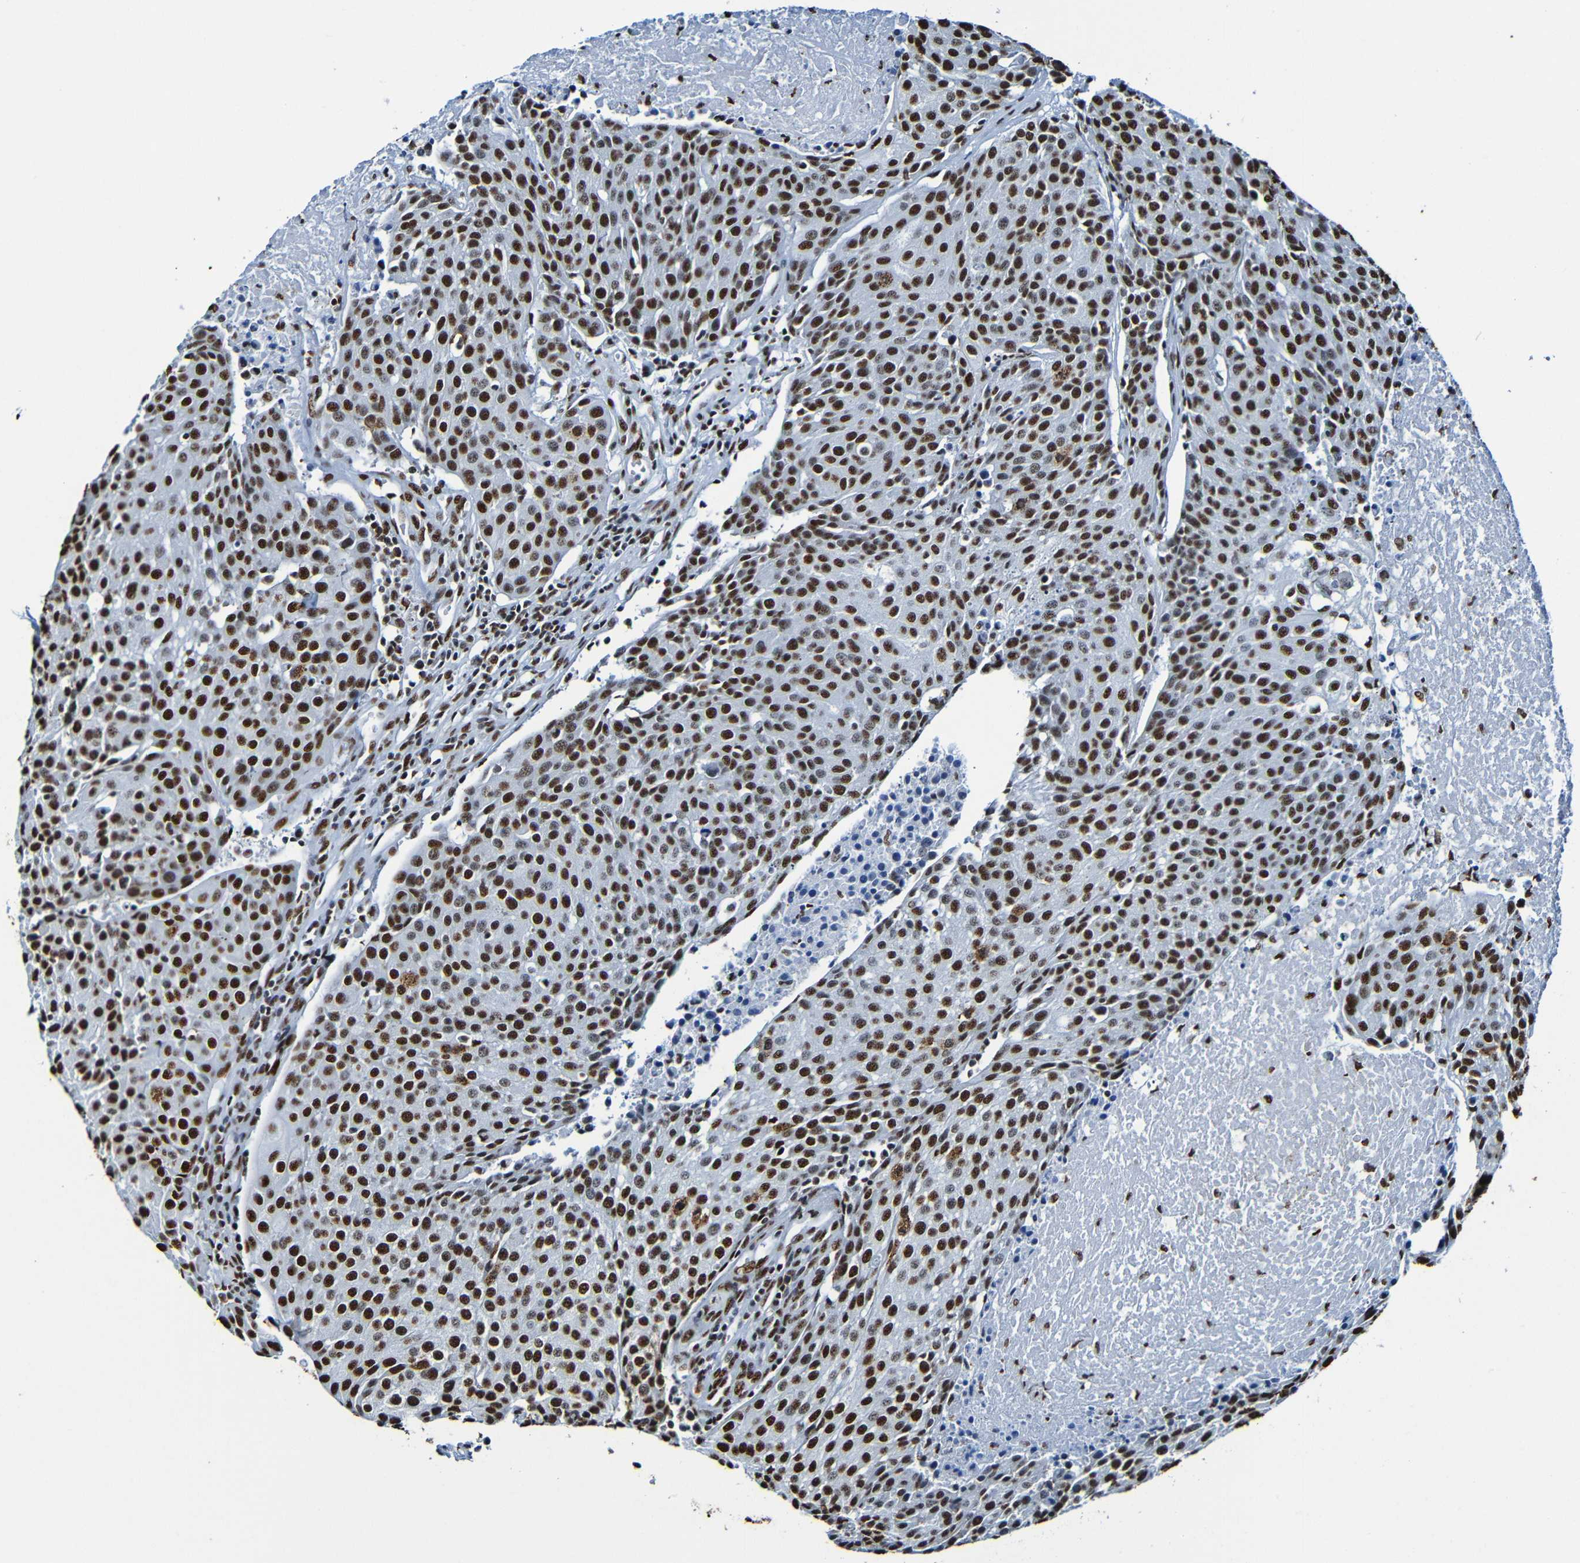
{"staining": {"intensity": "strong", "quantity": ">75%", "location": "nuclear"}, "tissue": "urothelial cancer", "cell_type": "Tumor cells", "image_type": "cancer", "snomed": [{"axis": "morphology", "description": "Urothelial carcinoma, High grade"}, {"axis": "topography", "description": "Urinary bladder"}], "caption": "Urothelial cancer stained for a protein (brown) reveals strong nuclear positive positivity in approximately >75% of tumor cells.", "gene": "SRSF3", "patient": {"sex": "female", "age": 85}}